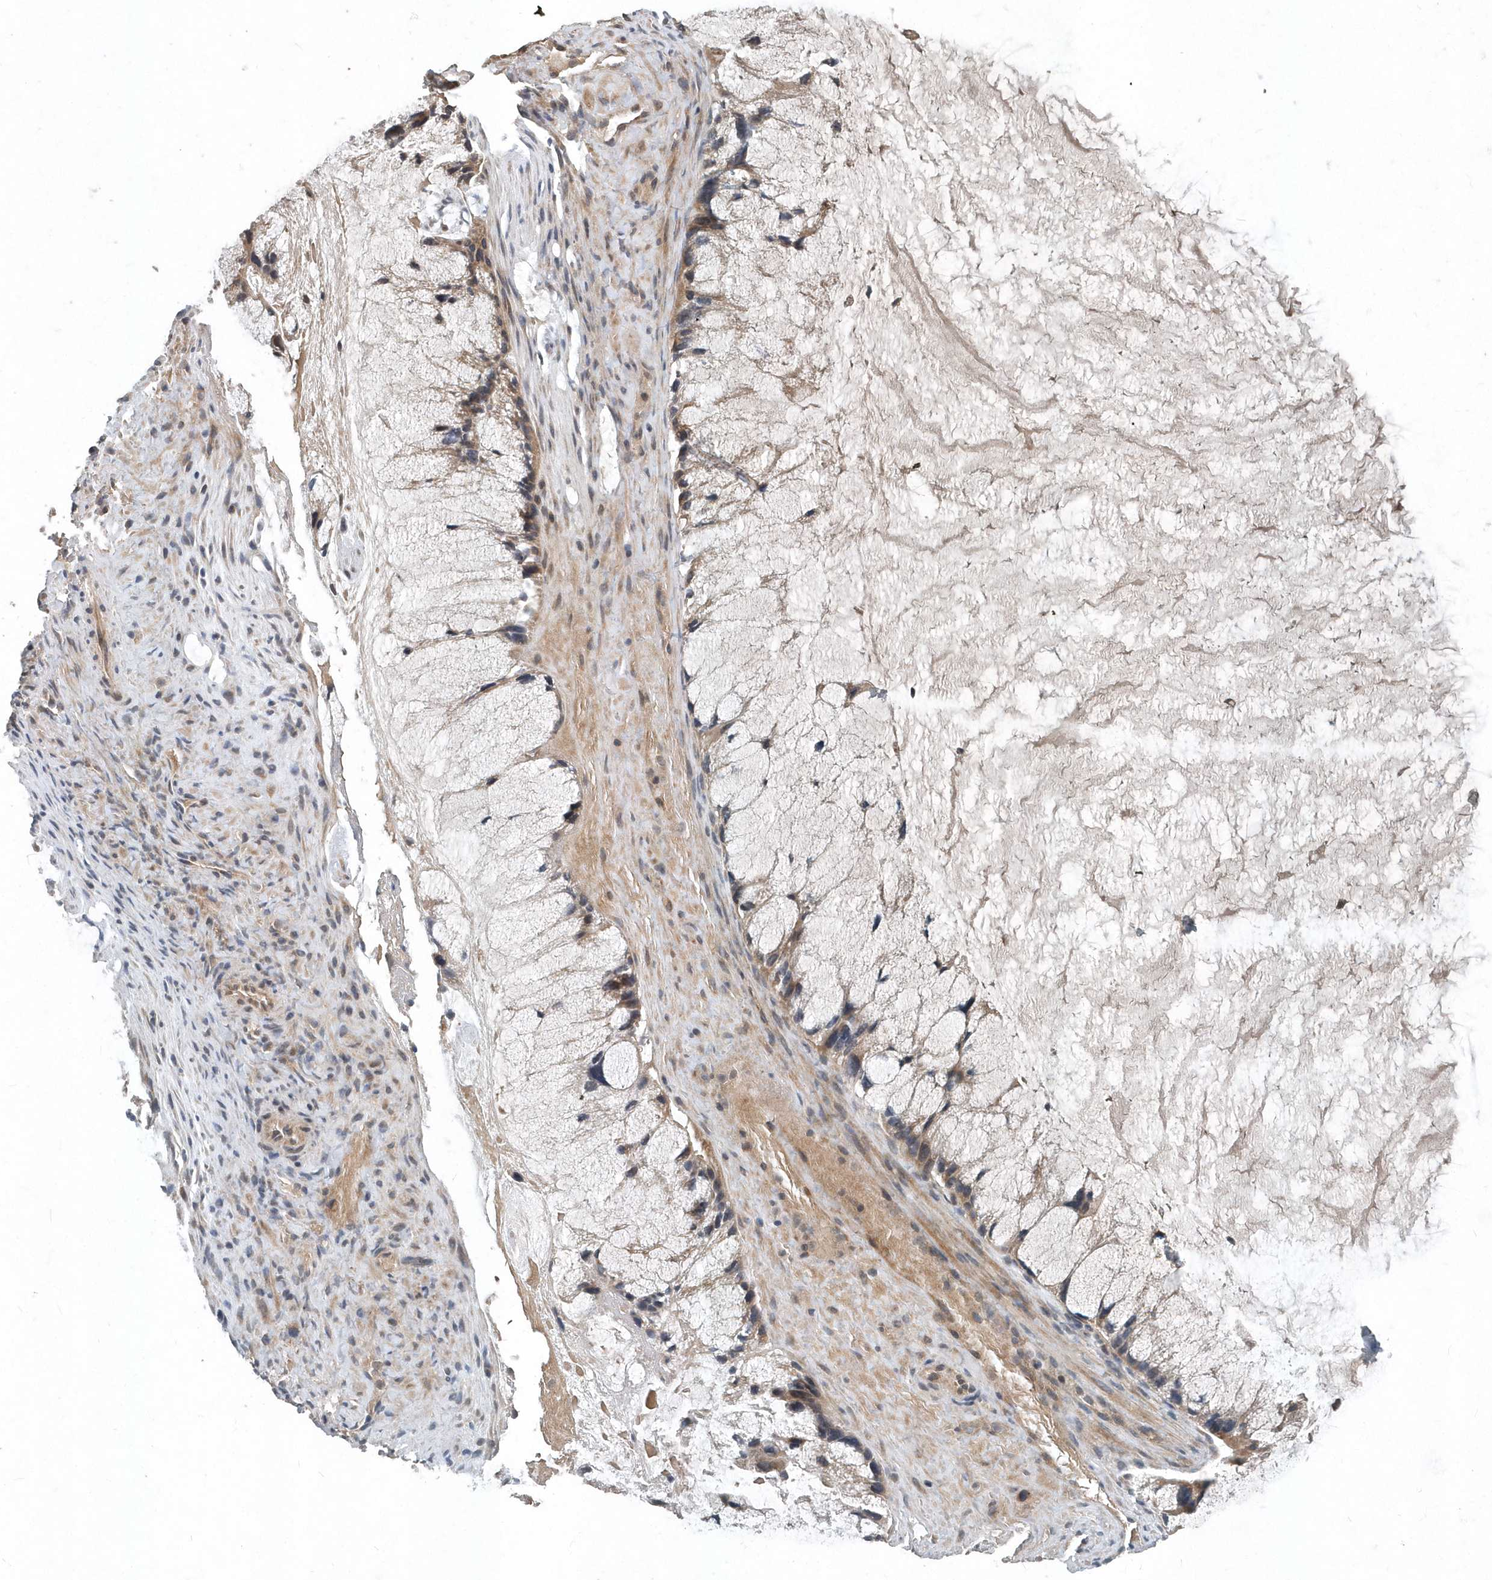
{"staining": {"intensity": "weak", "quantity": ">75%", "location": "cytoplasmic/membranous"}, "tissue": "ovarian cancer", "cell_type": "Tumor cells", "image_type": "cancer", "snomed": [{"axis": "morphology", "description": "Cystadenocarcinoma, mucinous, NOS"}, {"axis": "topography", "description": "Ovary"}], "caption": "DAB (3,3'-diaminobenzidine) immunohistochemical staining of mucinous cystadenocarcinoma (ovarian) demonstrates weak cytoplasmic/membranous protein staining in about >75% of tumor cells. (DAB = brown stain, brightfield microscopy at high magnification).", "gene": "SCFD2", "patient": {"sex": "female", "age": 37}}